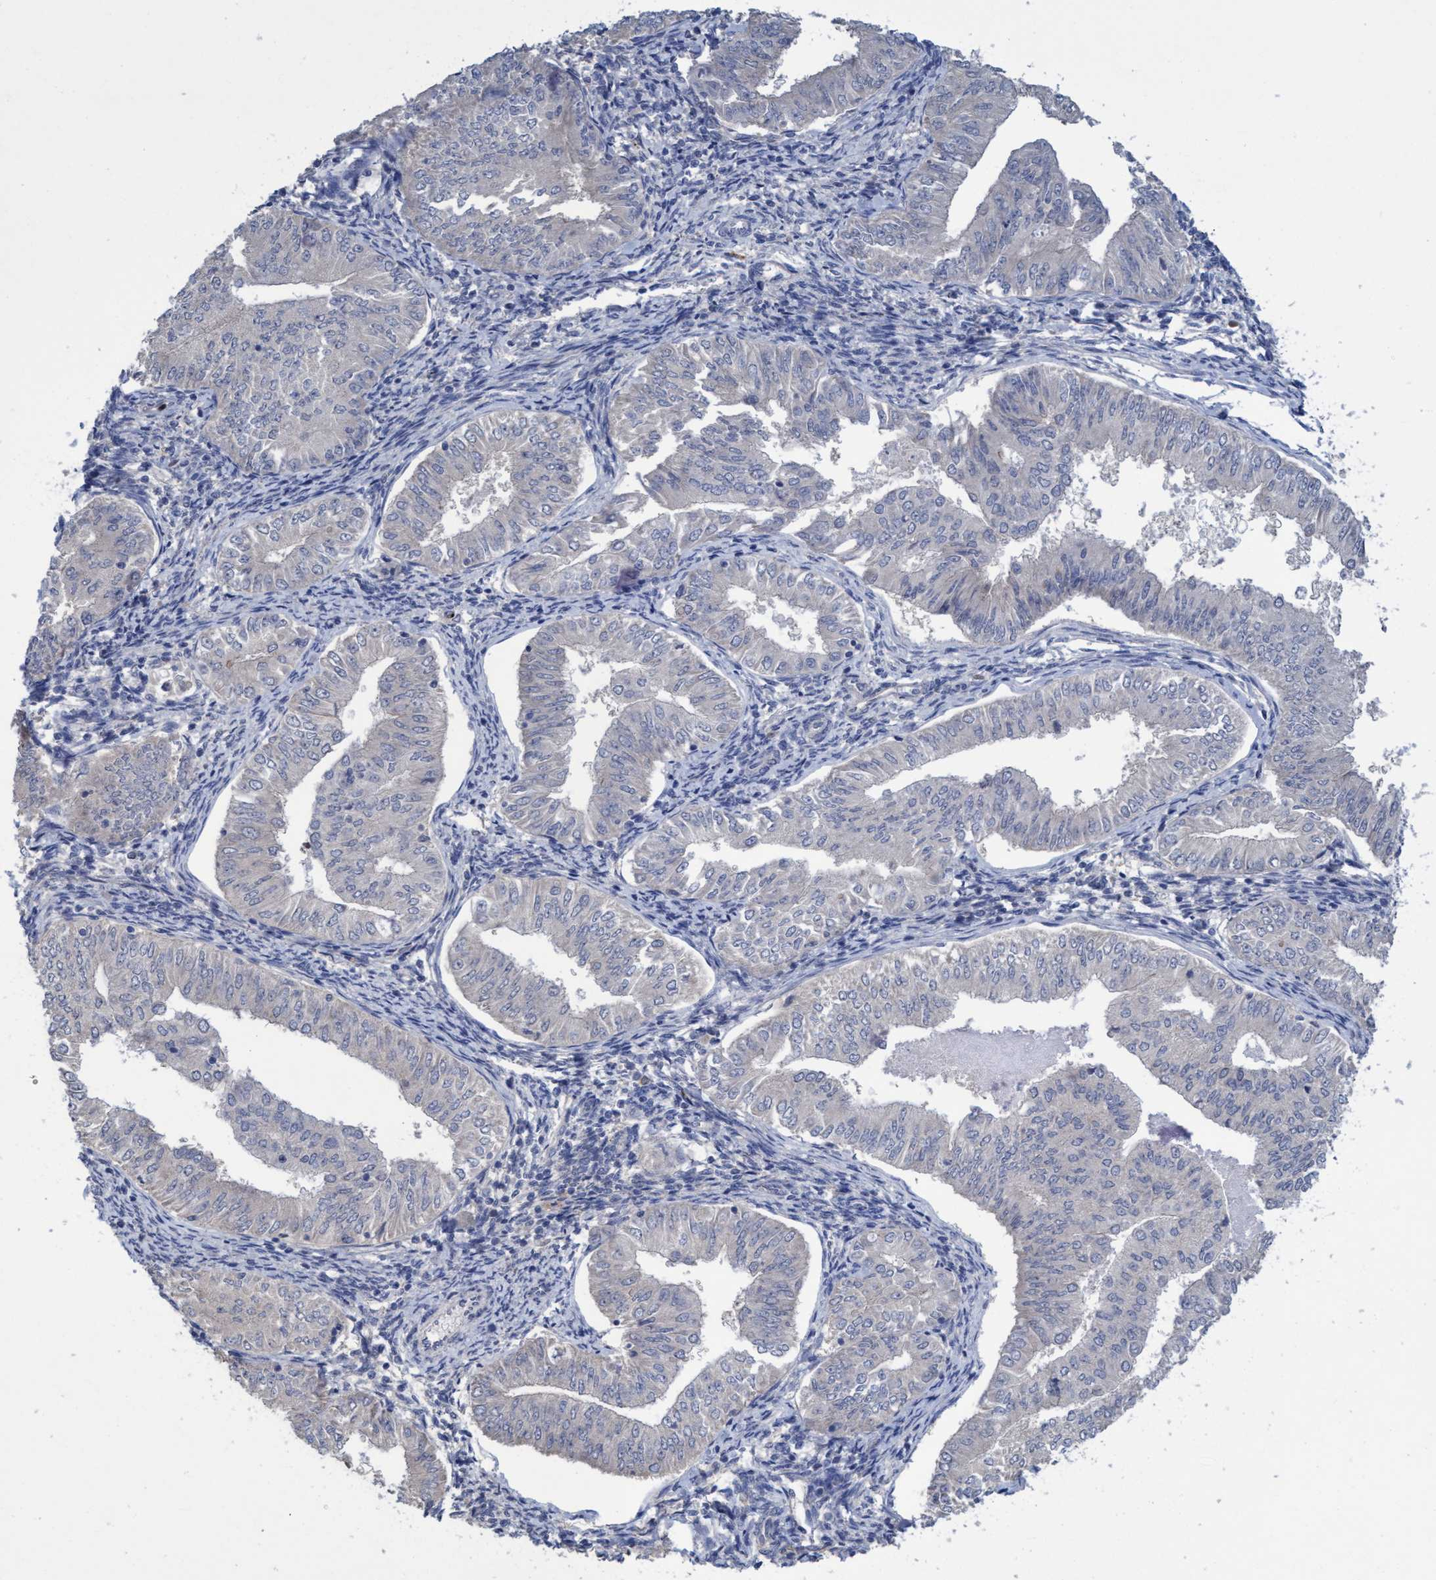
{"staining": {"intensity": "negative", "quantity": "none", "location": "none"}, "tissue": "endometrial cancer", "cell_type": "Tumor cells", "image_type": "cancer", "snomed": [{"axis": "morphology", "description": "Normal tissue, NOS"}, {"axis": "morphology", "description": "Adenocarcinoma, NOS"}, {"axis": "topography", "description": "Endometrium"}], "caption": "Immunohistochemical staining of endometrial cancer (adenocarcinoma) reveals no significant positivity in tumor cells.", "gene": "SEMA4D", "patient": {"sex": "female", "age": 53}}